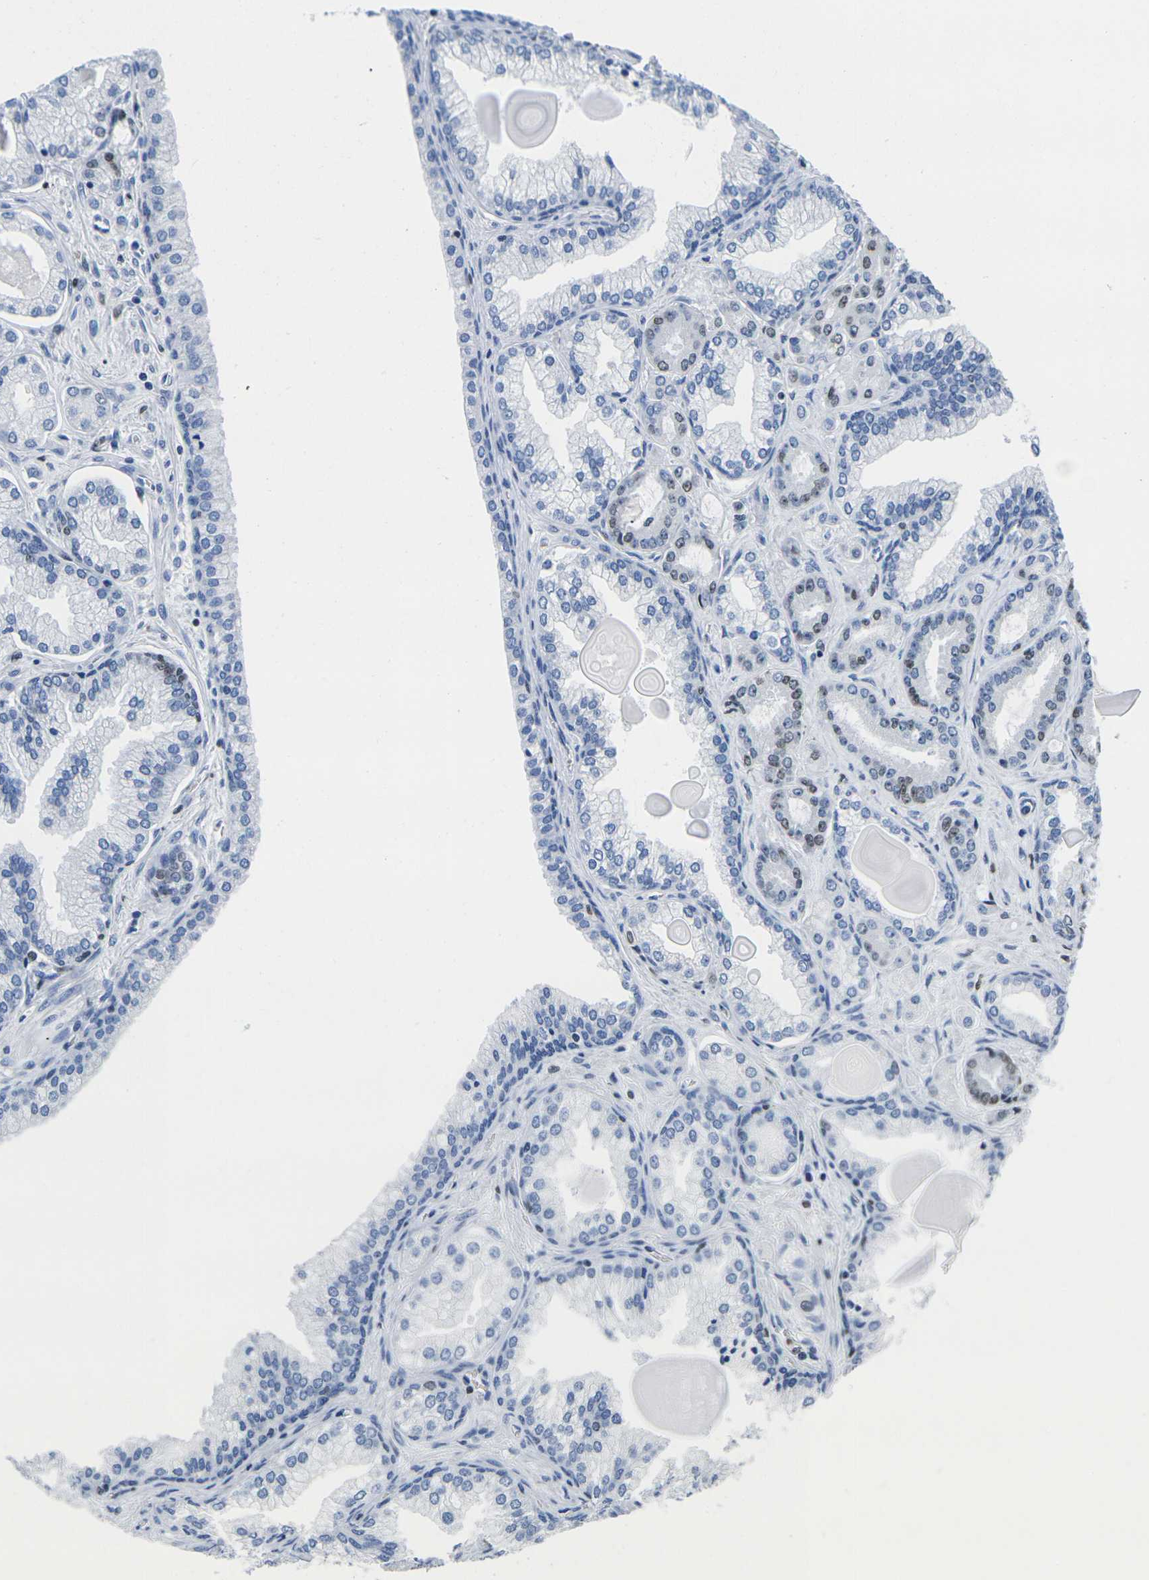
{"staining": {"intensity": "strong", "quantity": "25%-75%", "location": "nuclear"}, "tissue": "prostate cancer", "cell_type": "Tumor cells", "image_type": "cancer", "snomed": [{"axis": "morphology", "description": "Adenocarcinoma, Low grade"}, {"axis": "topography", "description": "Prostate"}], "caption": "Strong nuclear expression is identified in approximately 25%-75% of tumor cells in prostate cancer (adenocarcinoma (low-grade)).", "gene": "DRAXIN", "patient": {"sex": "male", "age": 59}}